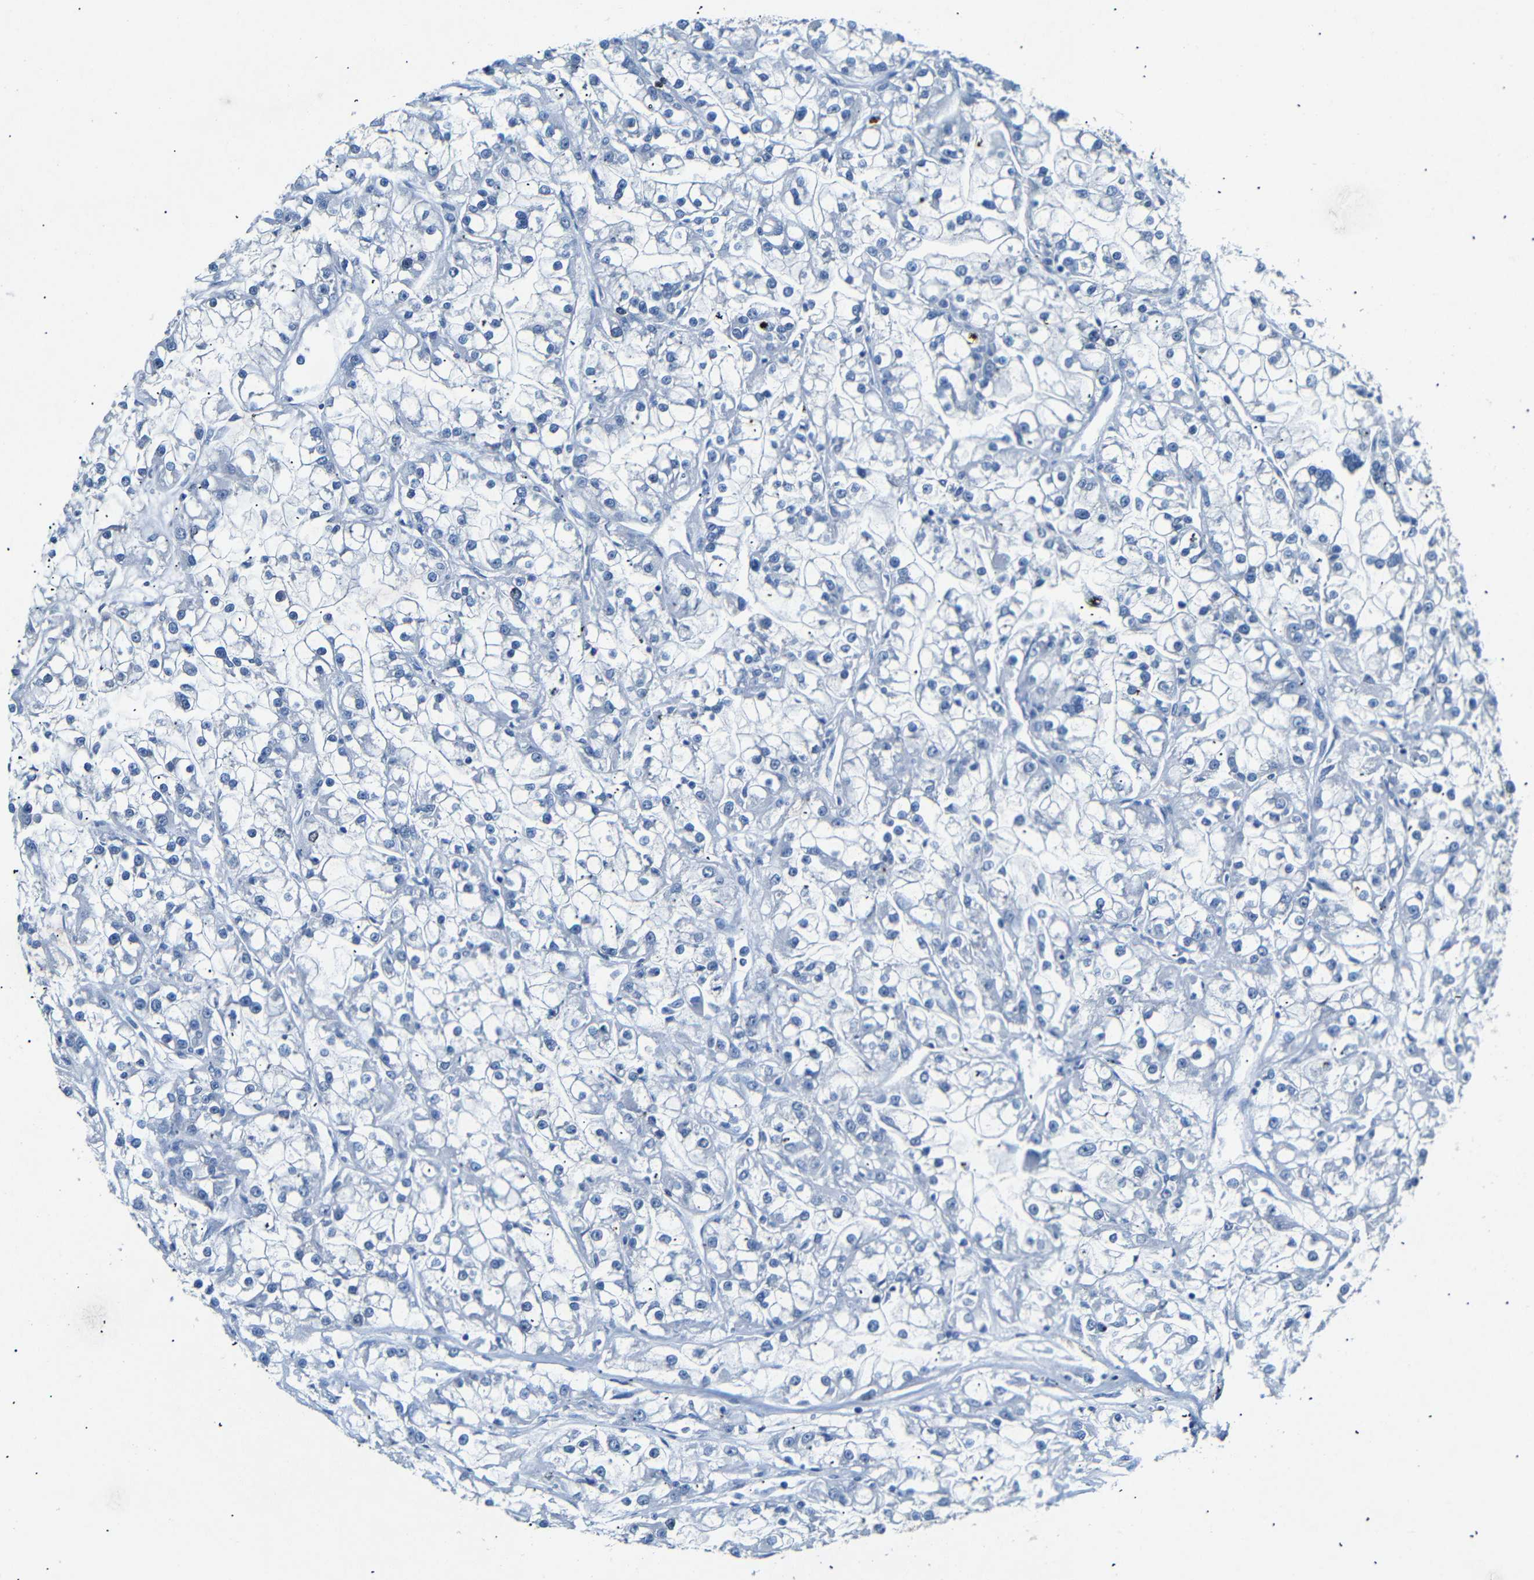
{"staining": {"intensity": "negative", "quantity": "none", "location": "none"}, "tissue": "renal cancer", "cell_type": "Tumor cells", "image_type": "cancer", "snomed": [{"axis": "morphology", "description": "Adenocarcinoma, NOS"}, {"axis": "topography", "description": "Kidney"}], "caption": "Immunohistochemistry (IHC) histopathology image of renal adenocarcinoma stained for a protein (brown), which reveals no expression in tumor cells.", "gene": "INCENP", "patient": {"sex": "female", "age": 52}}